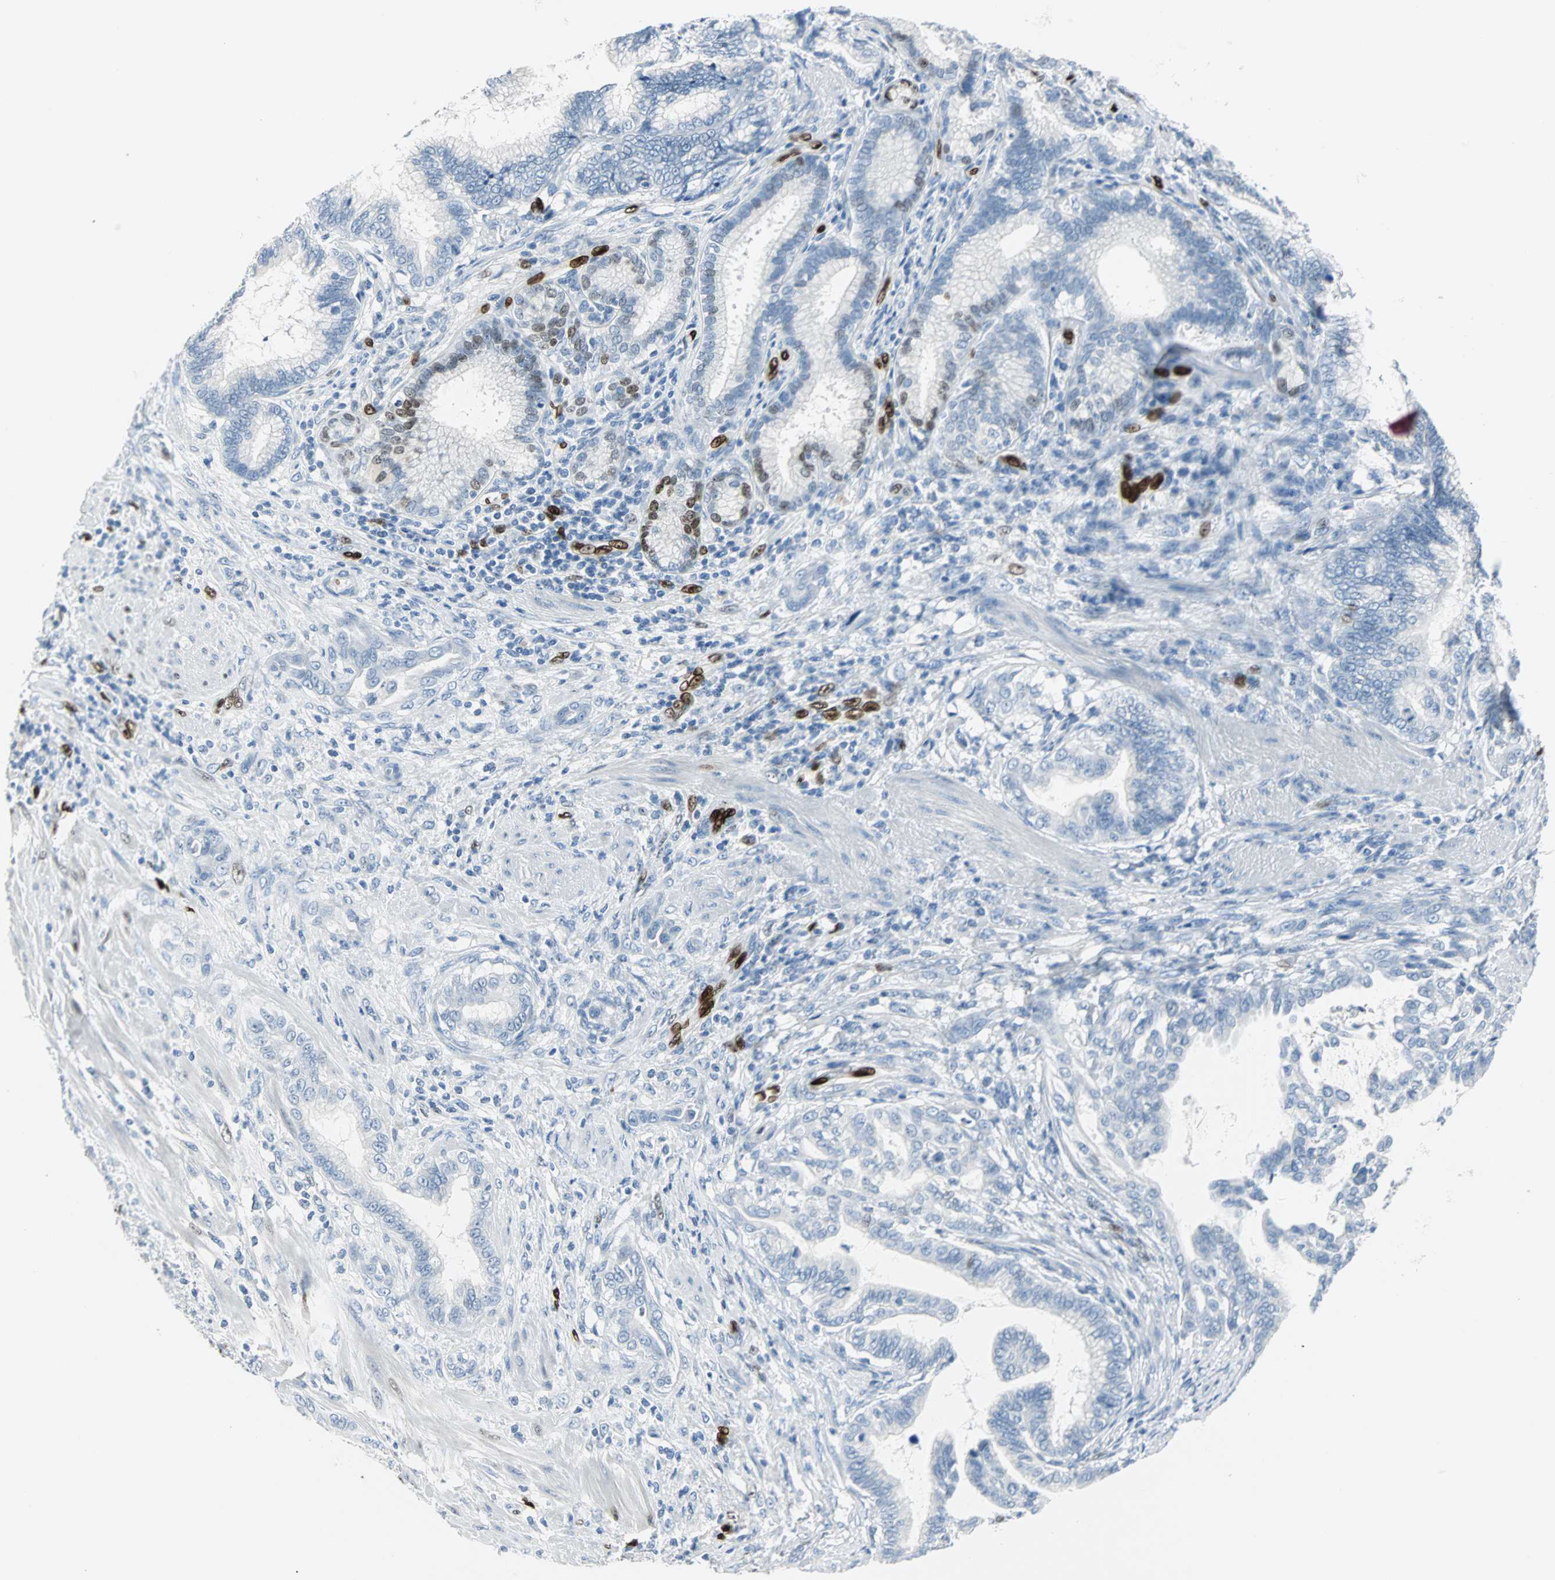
{"staining": {"intensity": "negative", "quantity": "none", "location": "none"}, "tissue": "pancreatic cancer", "cell_type": "Tumor cells", "image_type": "cancer", "snomed": [{"axis": "morphology", "description": "Adenocarcinoma, NOS"}, {"axis": "topography", "description": "Pancreas"}], "caption": "Pancreatic cancer (adenocarcinoma) was stained to show a protein in brown. There is no significant positivity in tumor cells.", "gene": "IL33", "patient": {"sex": "female", "age": 64}}